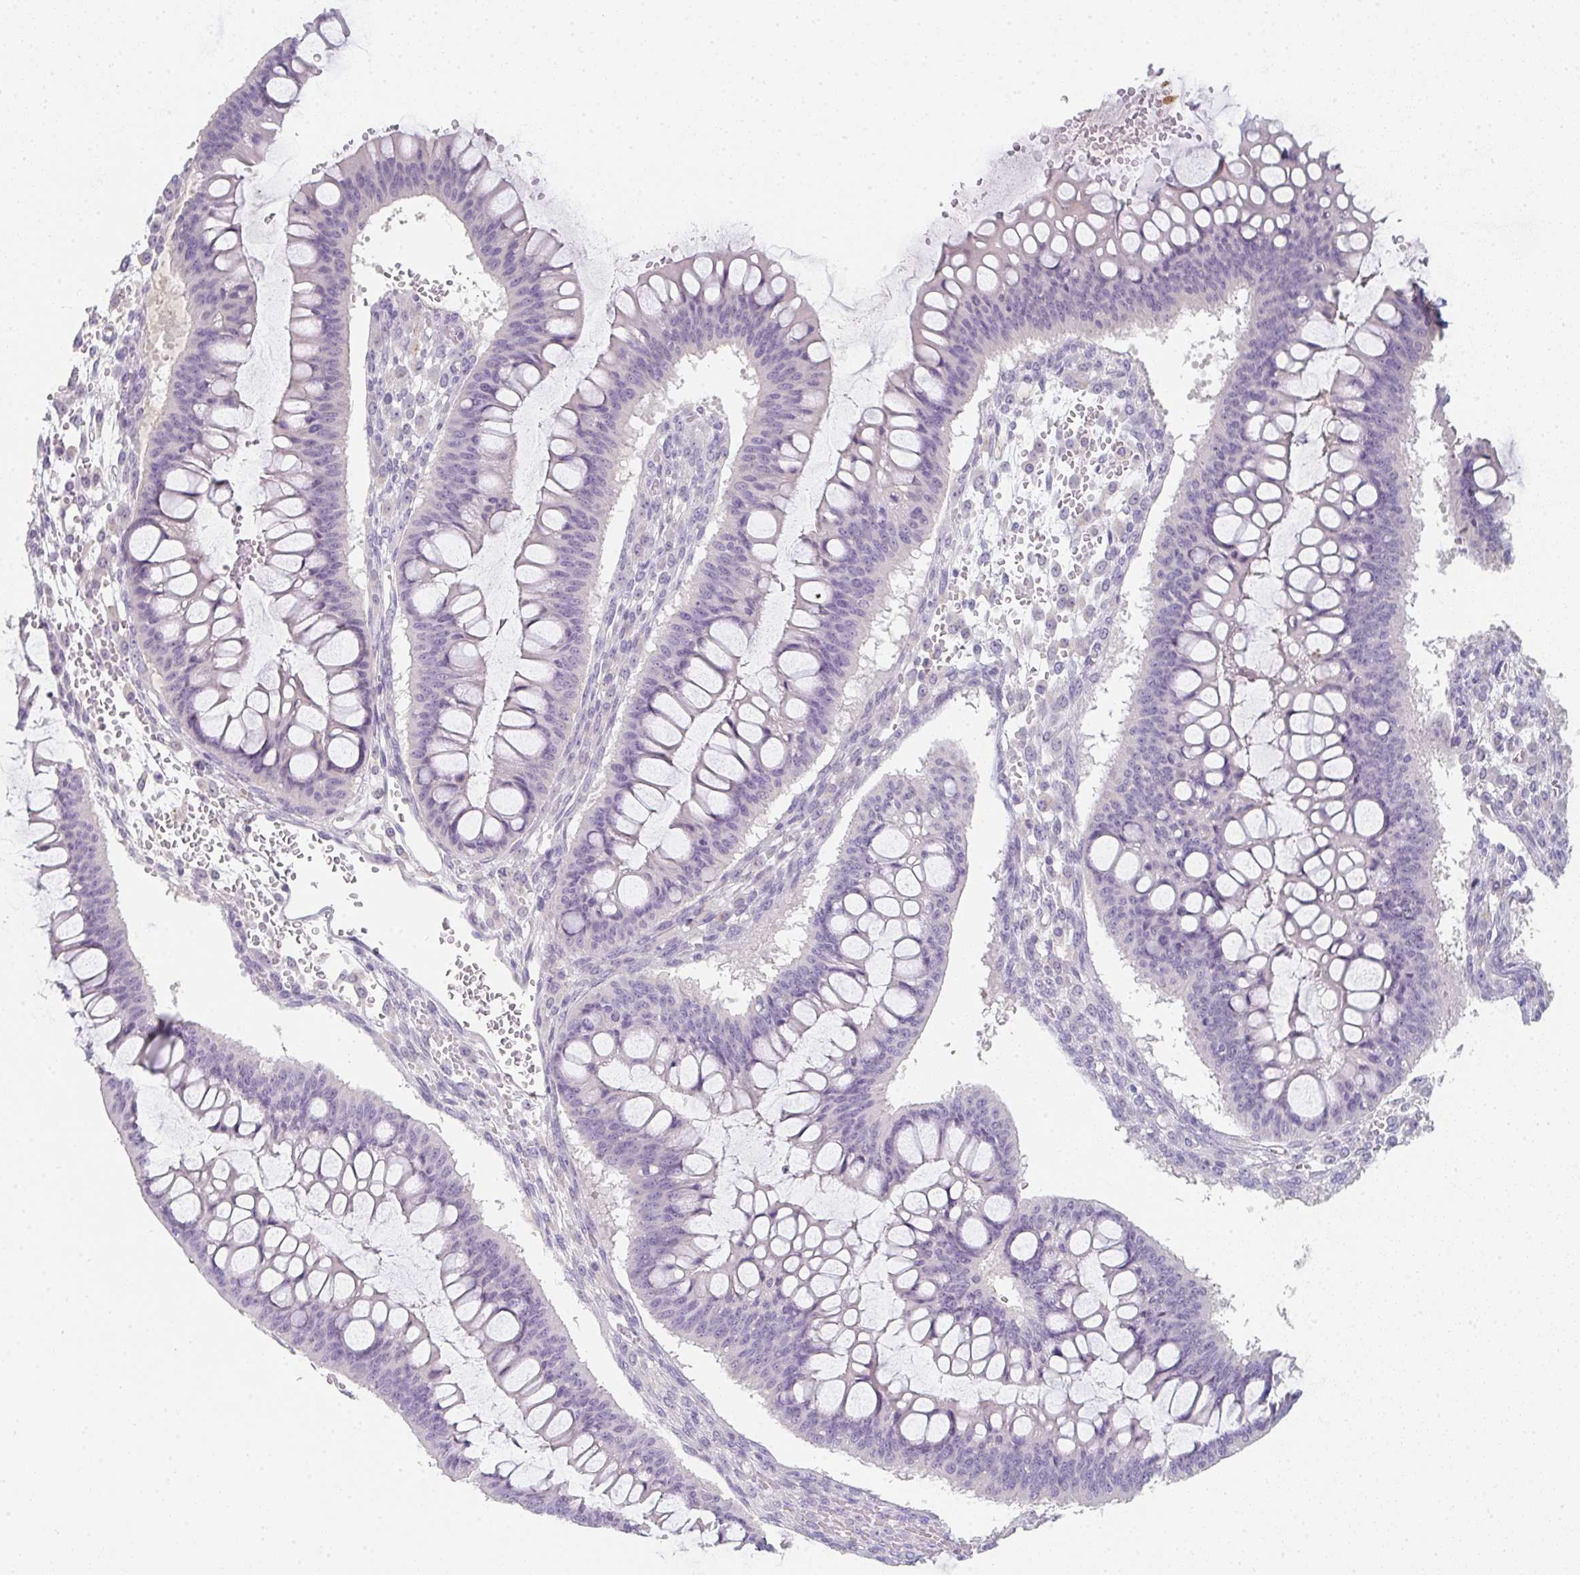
{"staining": {"intensity": "negative", "quantity": "none", "location": "none"}, "tissue": "ovarian cancer", "cell_type": "Tumor cells", "image_type": "cancer", "snomed": [{"axis": "morphology", "description": "Cystadenocarcinoma, mucinous, NOS"}, {"axis": "topography", "description": "Ovary"}], "caption": "DAB (3,3'-diaminobenzidine) immunohistochemical staining of mucinous cystadenocarcinoma (ovarian) reveals no significant expression in tumor cells.", "gene": "C1QTNF8", "patient": {"sex": "female", "age": 73}}